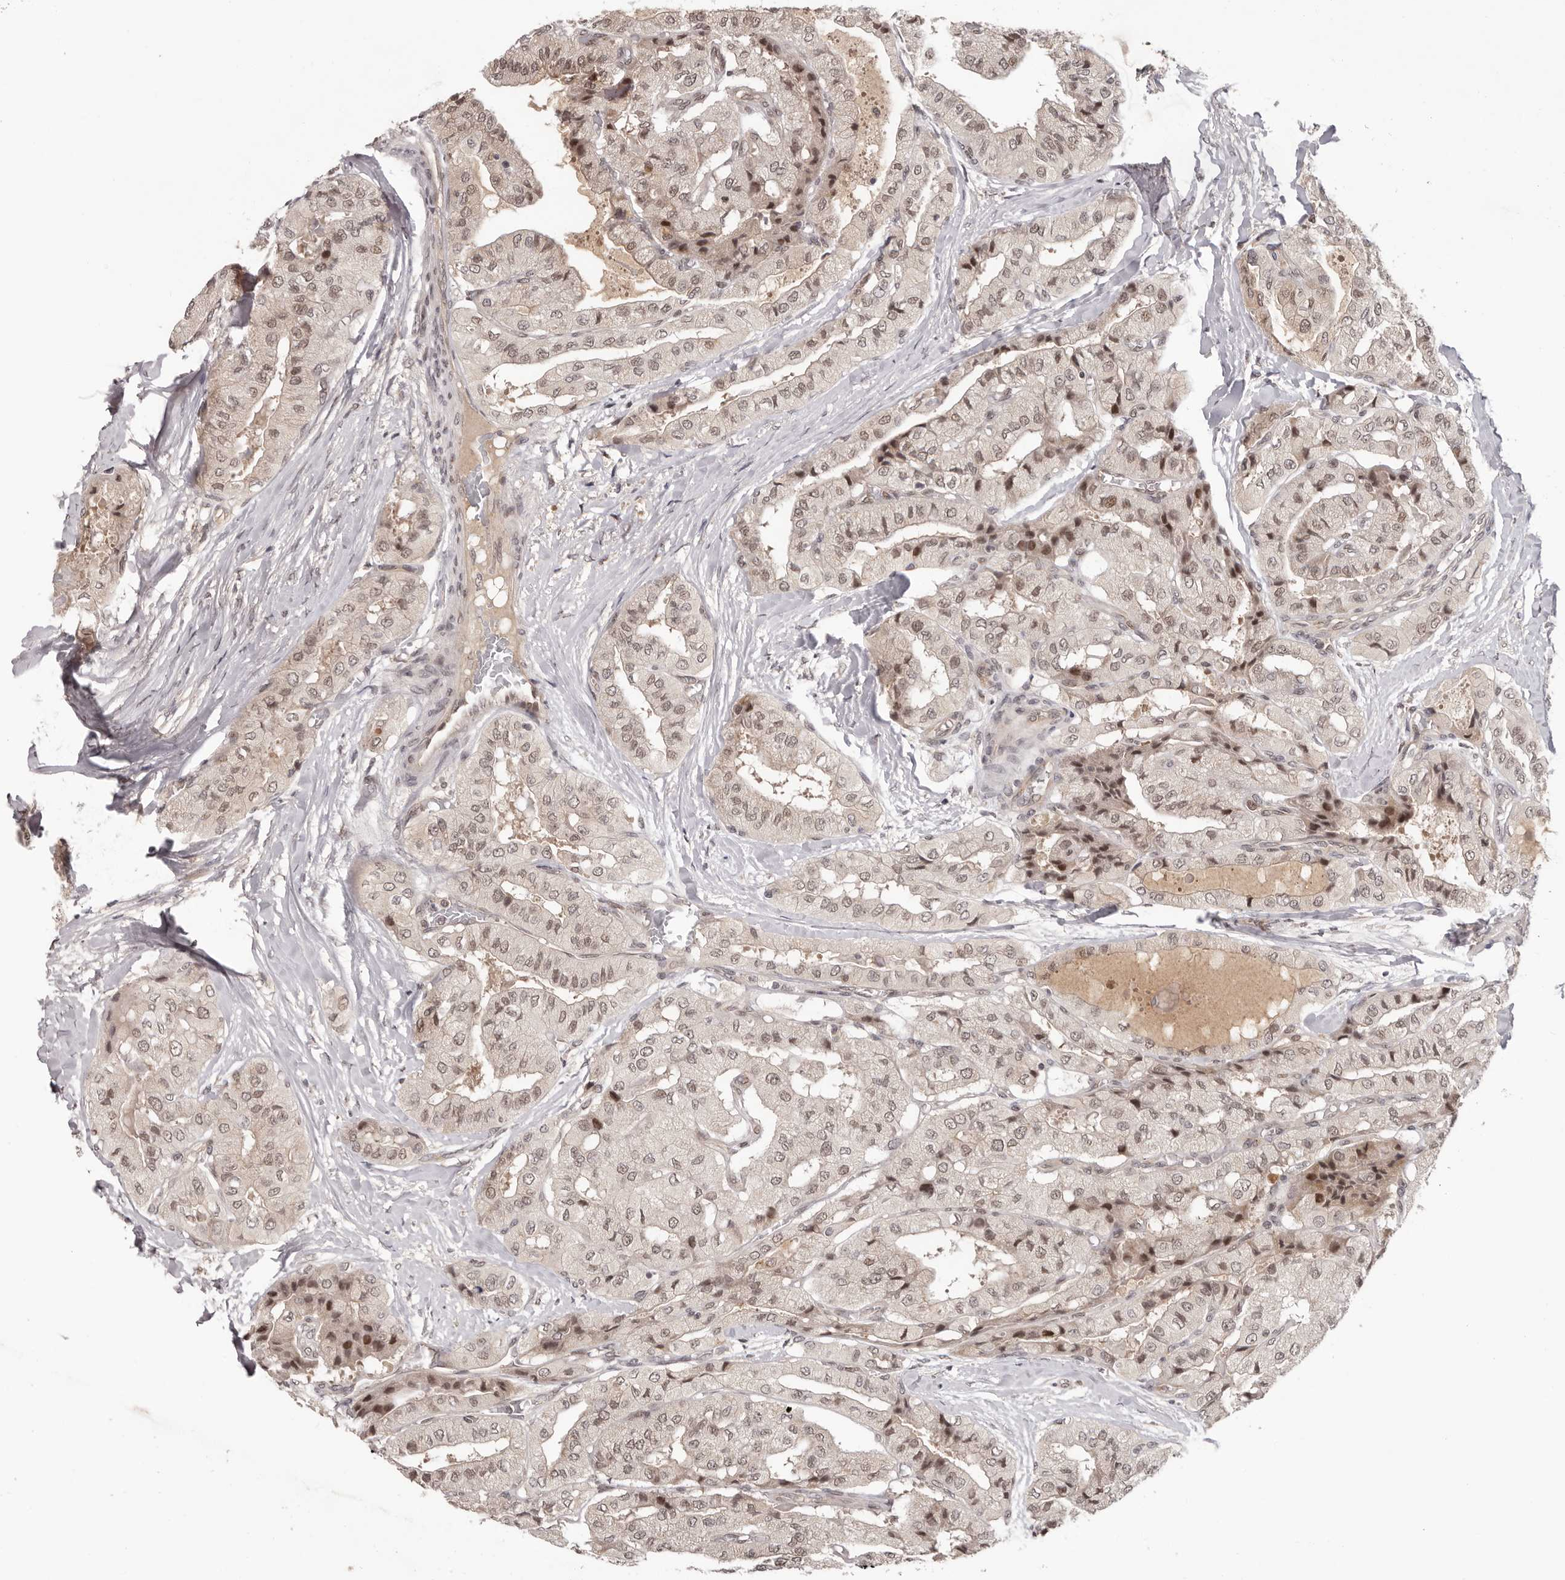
{"staining": {"intensity": "moderate", "quantity": "25%-75%", "location": "nuclear"}, "tissue": "thyroid cancer", "cell_type": "Tumor cells", "image_type": "cancer", "snomed": [{"axis": "morphology", "description": "Papillary adenocarcinoma, NOS"}, {"axis": "topography", "description": "Thyroid gland"}], "caption": "Human thyroid papillary adenocarcinoma stained with a brown dye shows moderate nuclear positive staining in approximately 25%-75% of tumor cells.", "gene": "TBX5", "patient": {"sex": "female", "age": 59}}